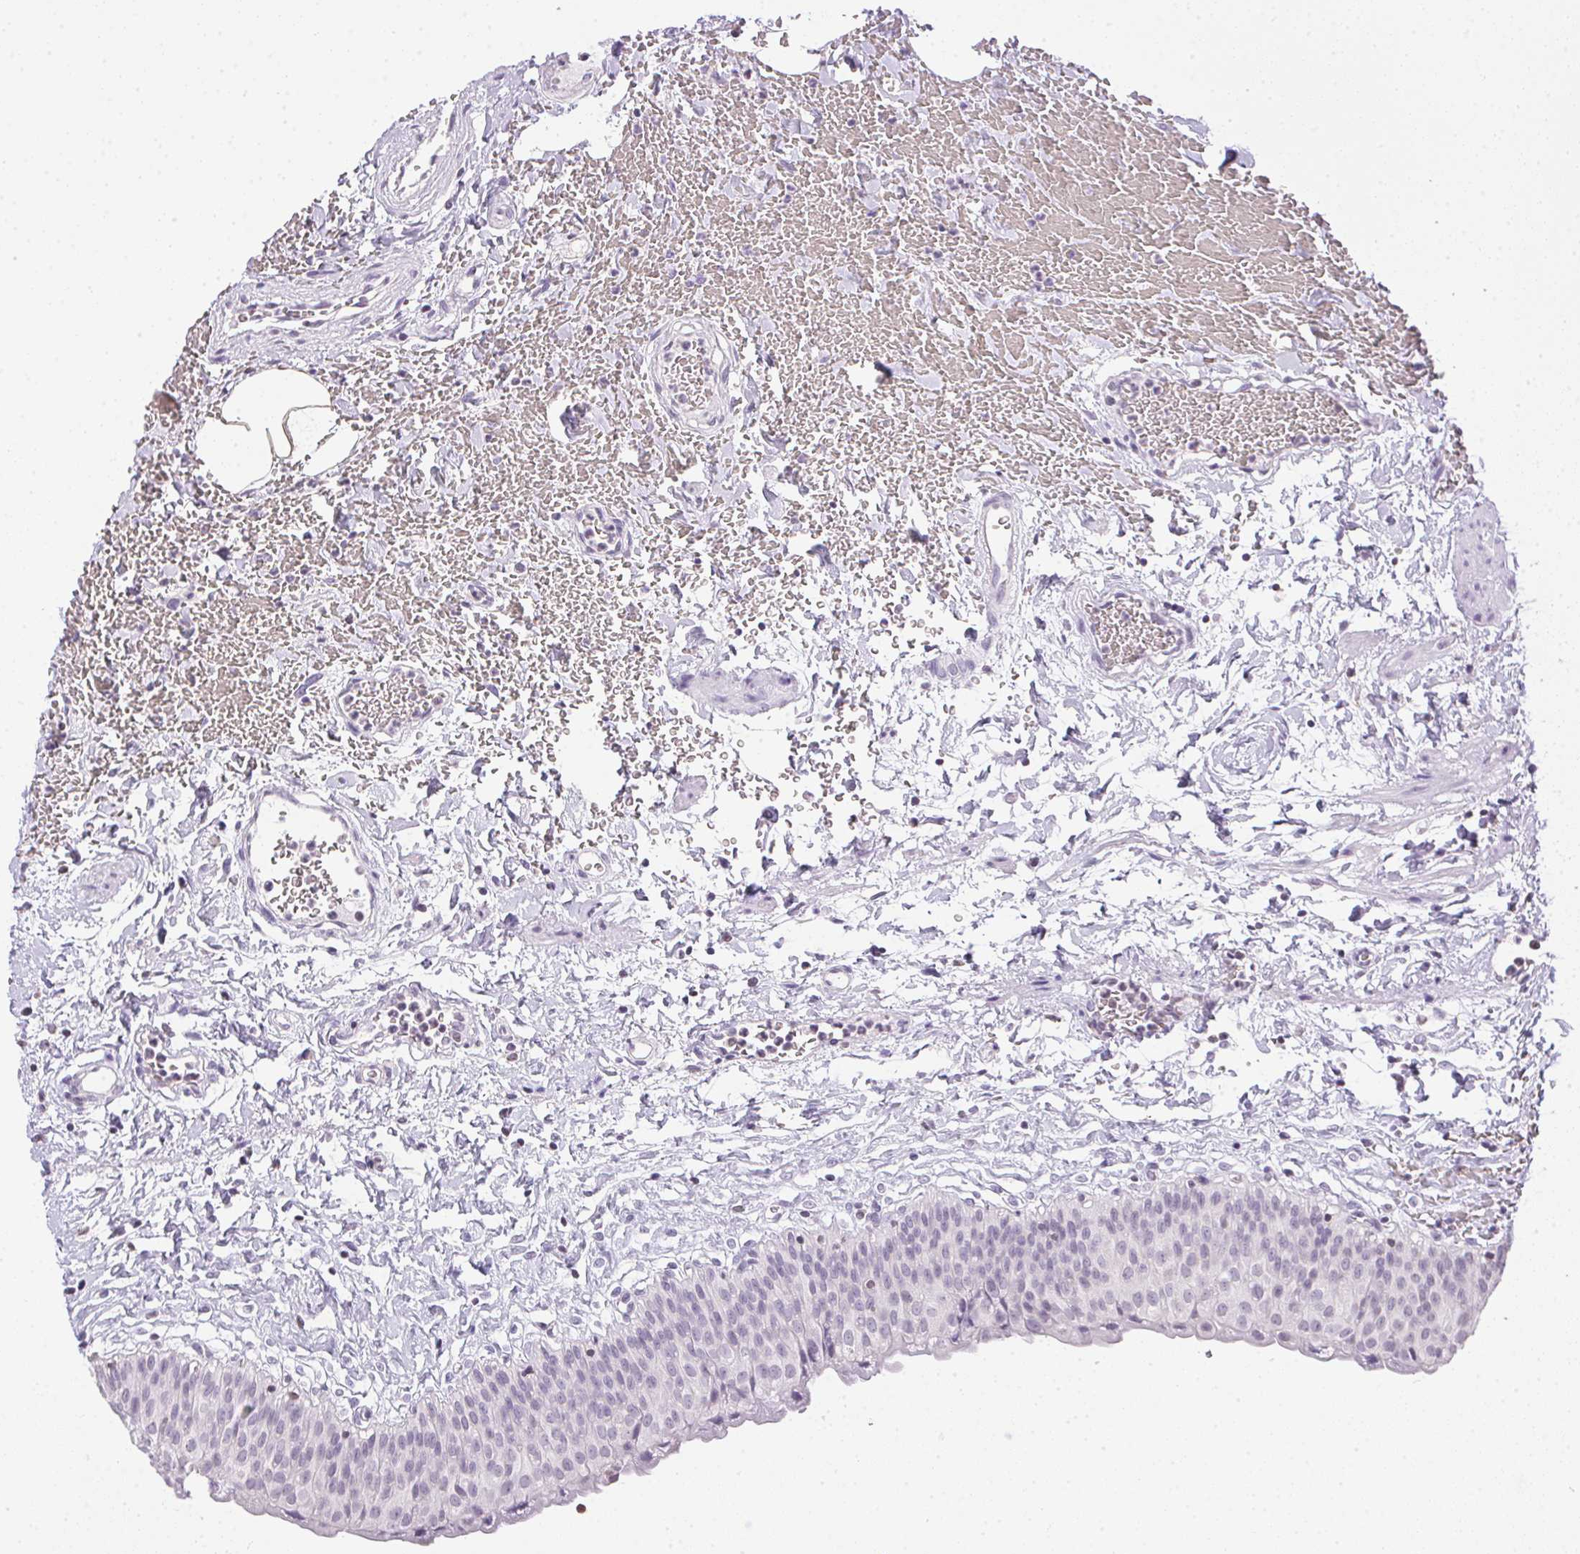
{"staining": {"intensity": "negative", "quantity": "none", "location": "none"}, "tissue": "urinary bladder", "cell_type": "Urothelial cells", "image_type": "normal", "snomed": [{"axis": "morphology", "description": "Normal tissue, NOS"}, {"axis": "topography", "description": "Urinary bladder"}], "caption": "Immunohistochemical staining of unremarkable urinary bladder exhibits no significant expression in urothelial cells. The staining is performed using DAB brown chromogen with nuclei counter-stained in using hematoxylin.", "gene": "PRL", "patient": {"sex": "male", "age": 55}}